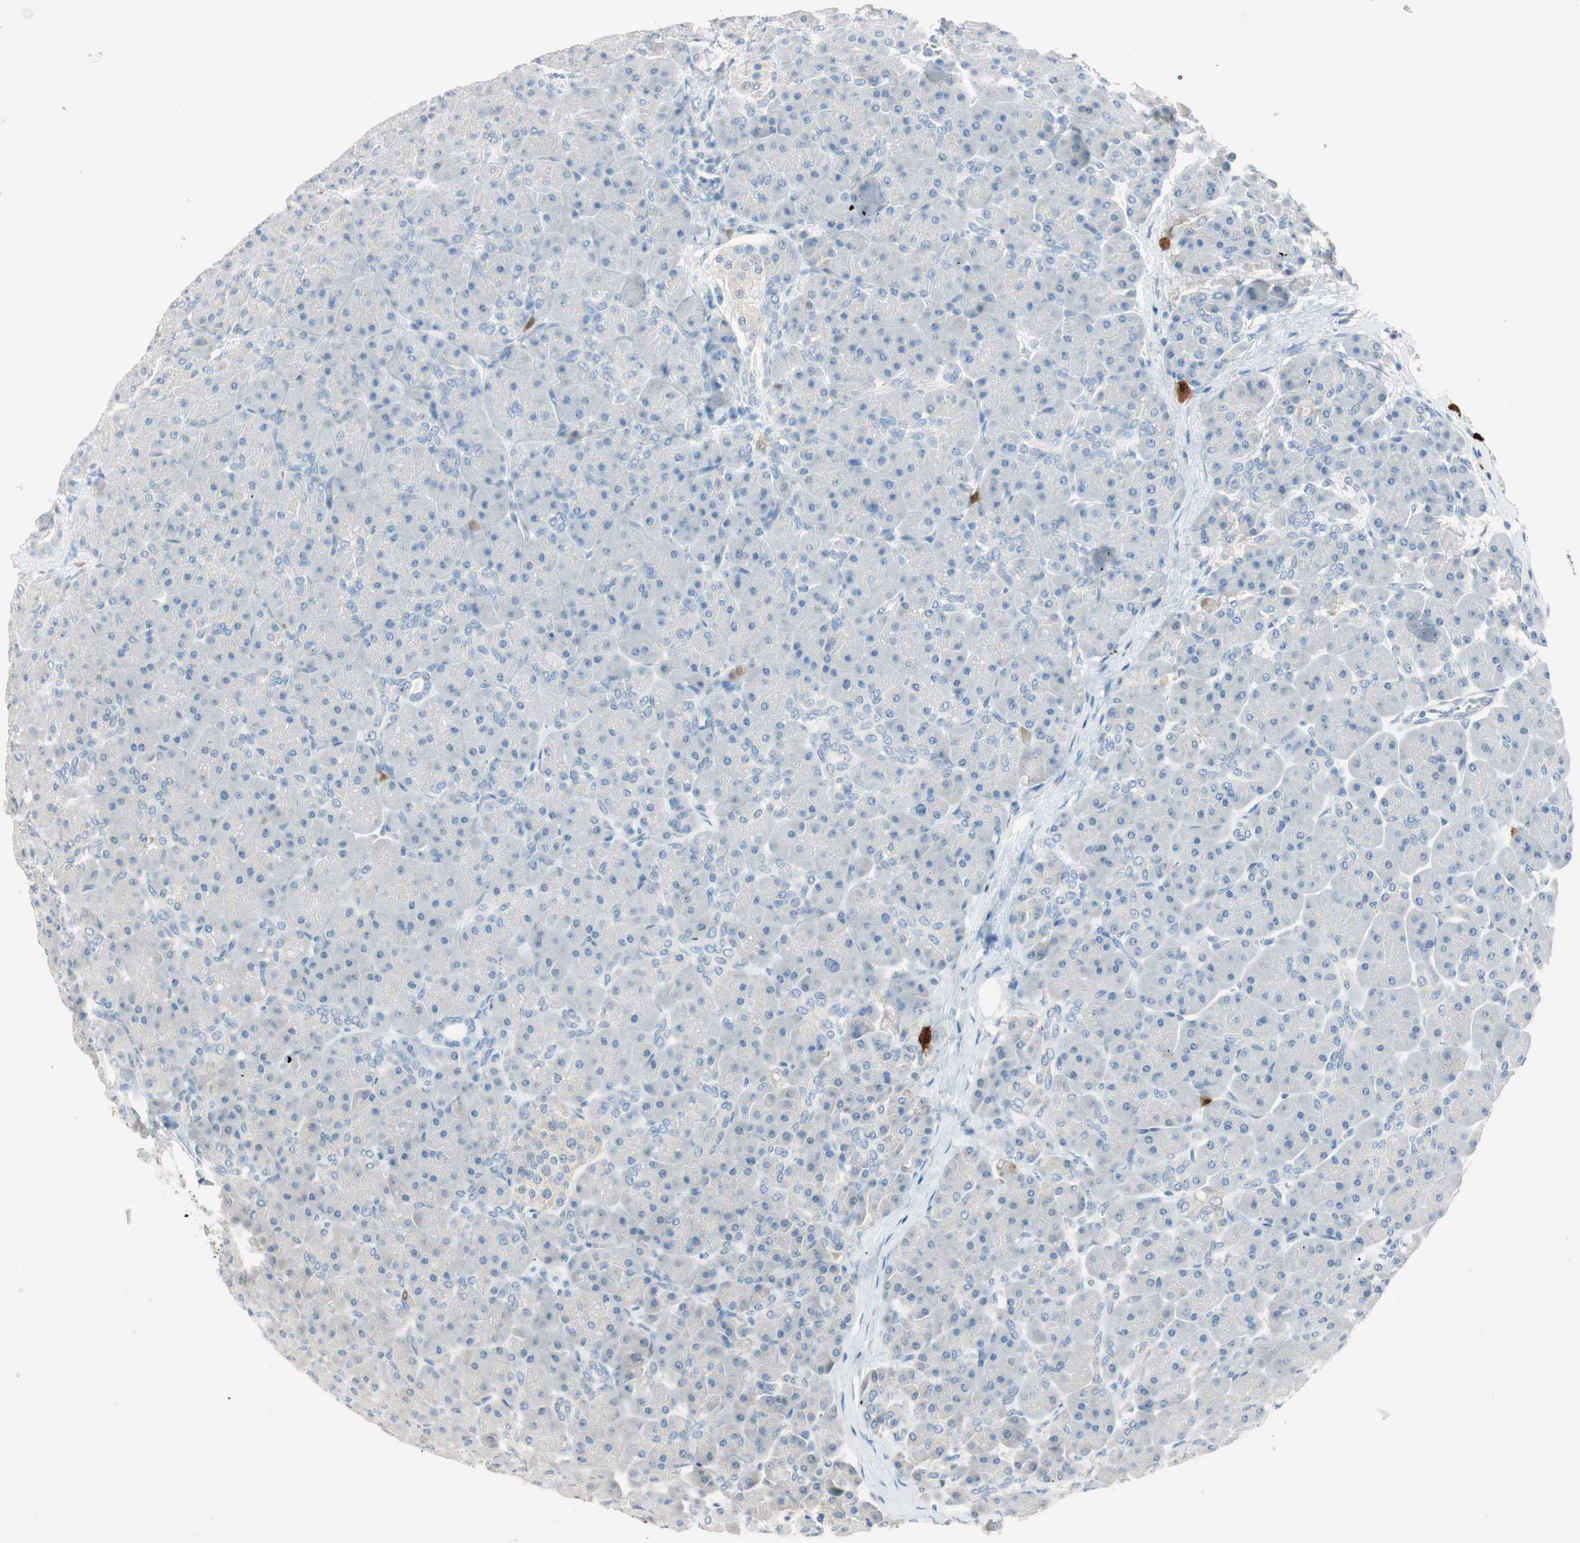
{"staining": {"intensity": "negative", "quantity": "none", "location": "none"}, "tissue": "pancreas", "cell_type": "Exocrine glandular cells", "image_type": "normal", "snomed": [{"axis": "morphology", "description": "Normal tissue, NOS"}, {"axis": "topography", "description": "Pancreas"}], "caption": "The immunohistochemistry (IHC) image has no significant expression in exocrine glandular cells of pancreas. The staining is performed using DAB brown chromogen with nuclei counter-stained in using hematoxylin.", "gene": "HPGD", "patient": {"sex": "male", "age": 66}}